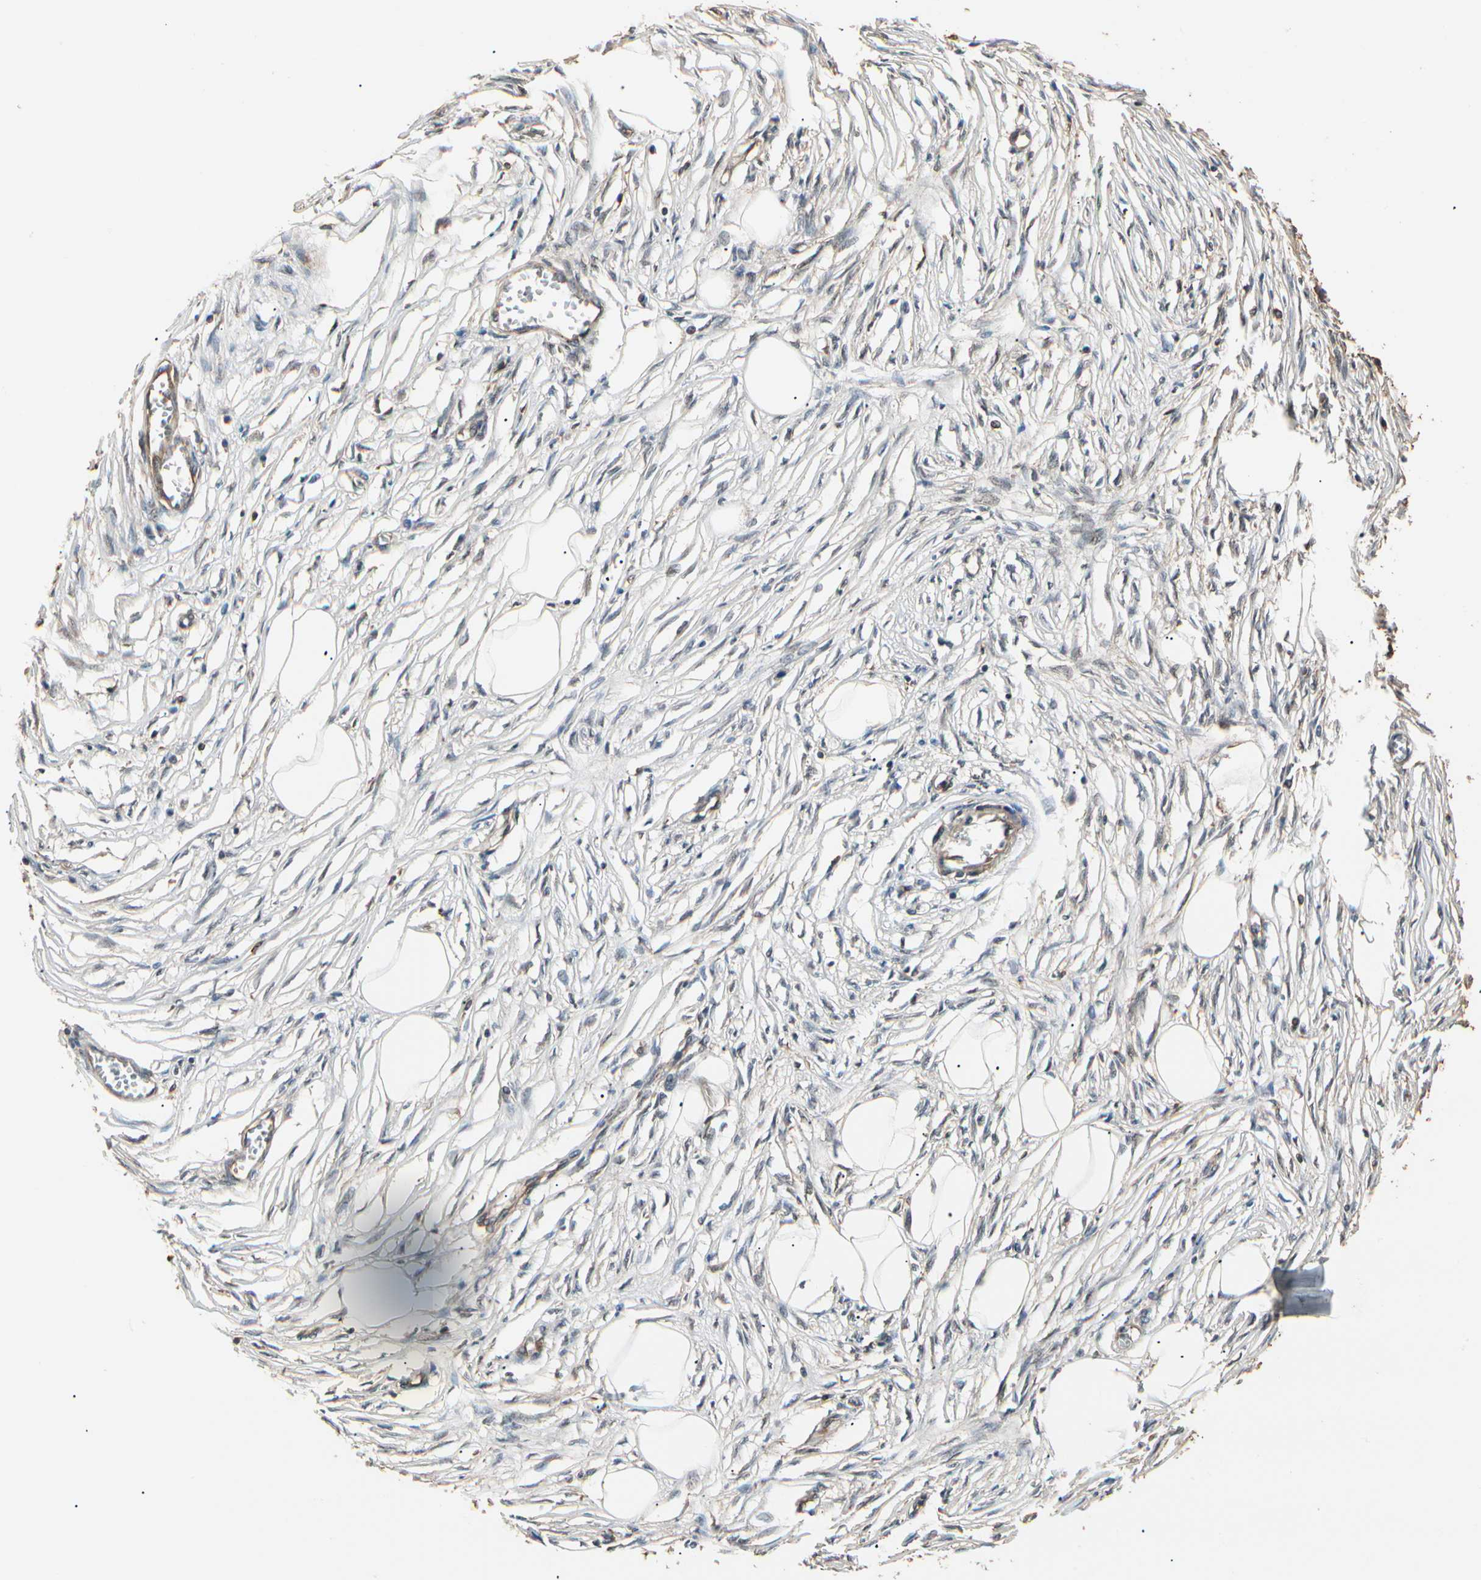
{"staining": {"intensity": "weak", "quantity": "25%-75%", "location": "cytoplasmic/membranous"}, "tissue": "soft tissue", "cell_type": "Fibroblasts", "image_type": "normal", "snomed": [{"axis": "morphology", "description": "Normal tissue, NOS"}, {"axis": "morphology", "description": "Sarcoma, NOS"}, {"axis": "topography", "description": "Skin"}, {"axis": "topography", "description": "Soft tissue"}], "caption": "Soft tissue stained with a protein marker demonstrates weak staining in fibroblasts.", "gene": "MAPK13", "patient": {"sex": "female", "age": 51}}